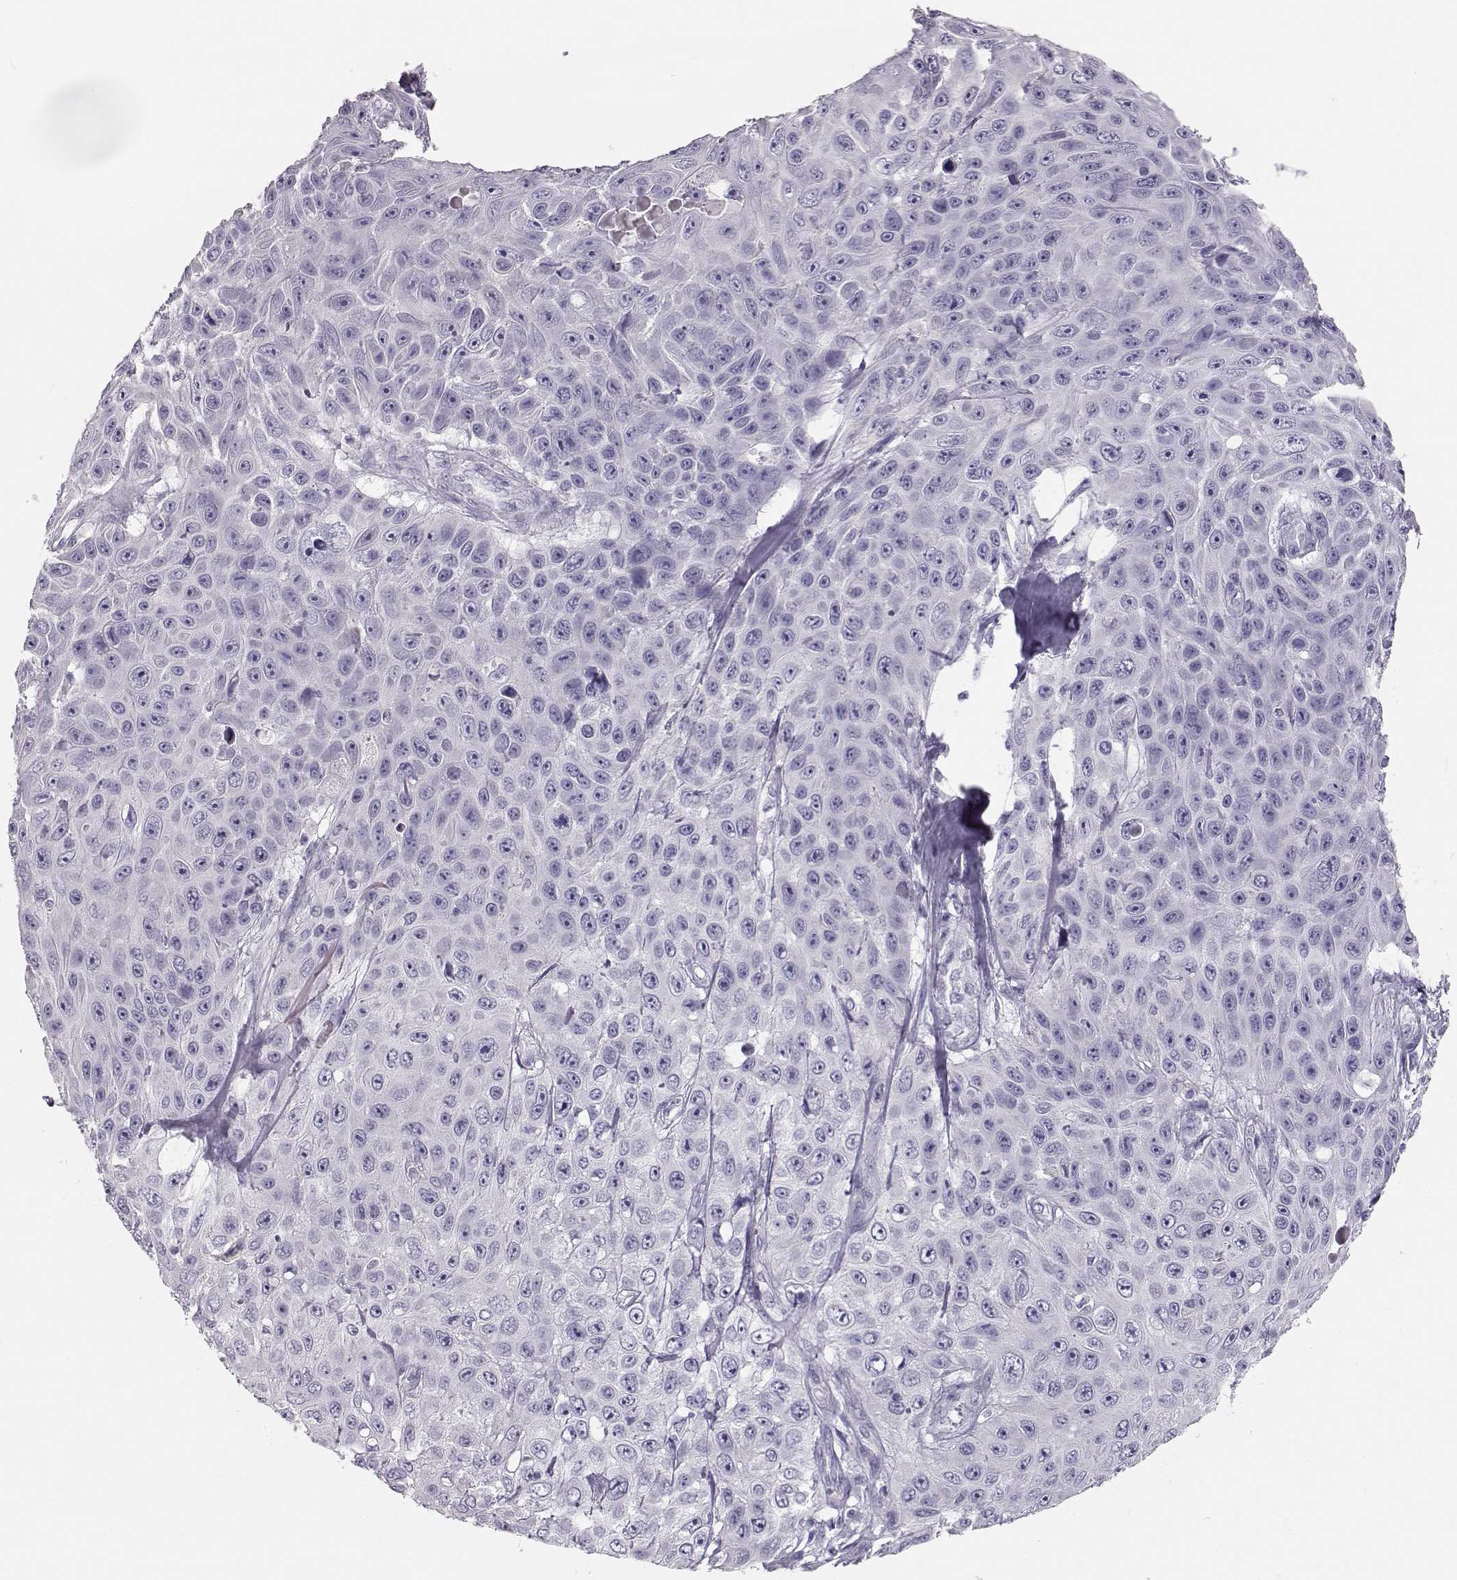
{"staining": {"intensity": "negative", "quantity": "none", "location": "none"}, "tissue": "skin cancer", "cell_type": "Tumor cells", "image_type": "cancer", "snomed": [{"axis": "morphology", "description": "Squamous cell carcinoma, NOS"}, {"axis": "topography", "description": "Skin"}], "caption": "DAB immunohistochemical staining of skin cancer shows no significant expression in tumor cells.", "gene": "LEPR", "patient": {"sex": "male", "age": 82}}